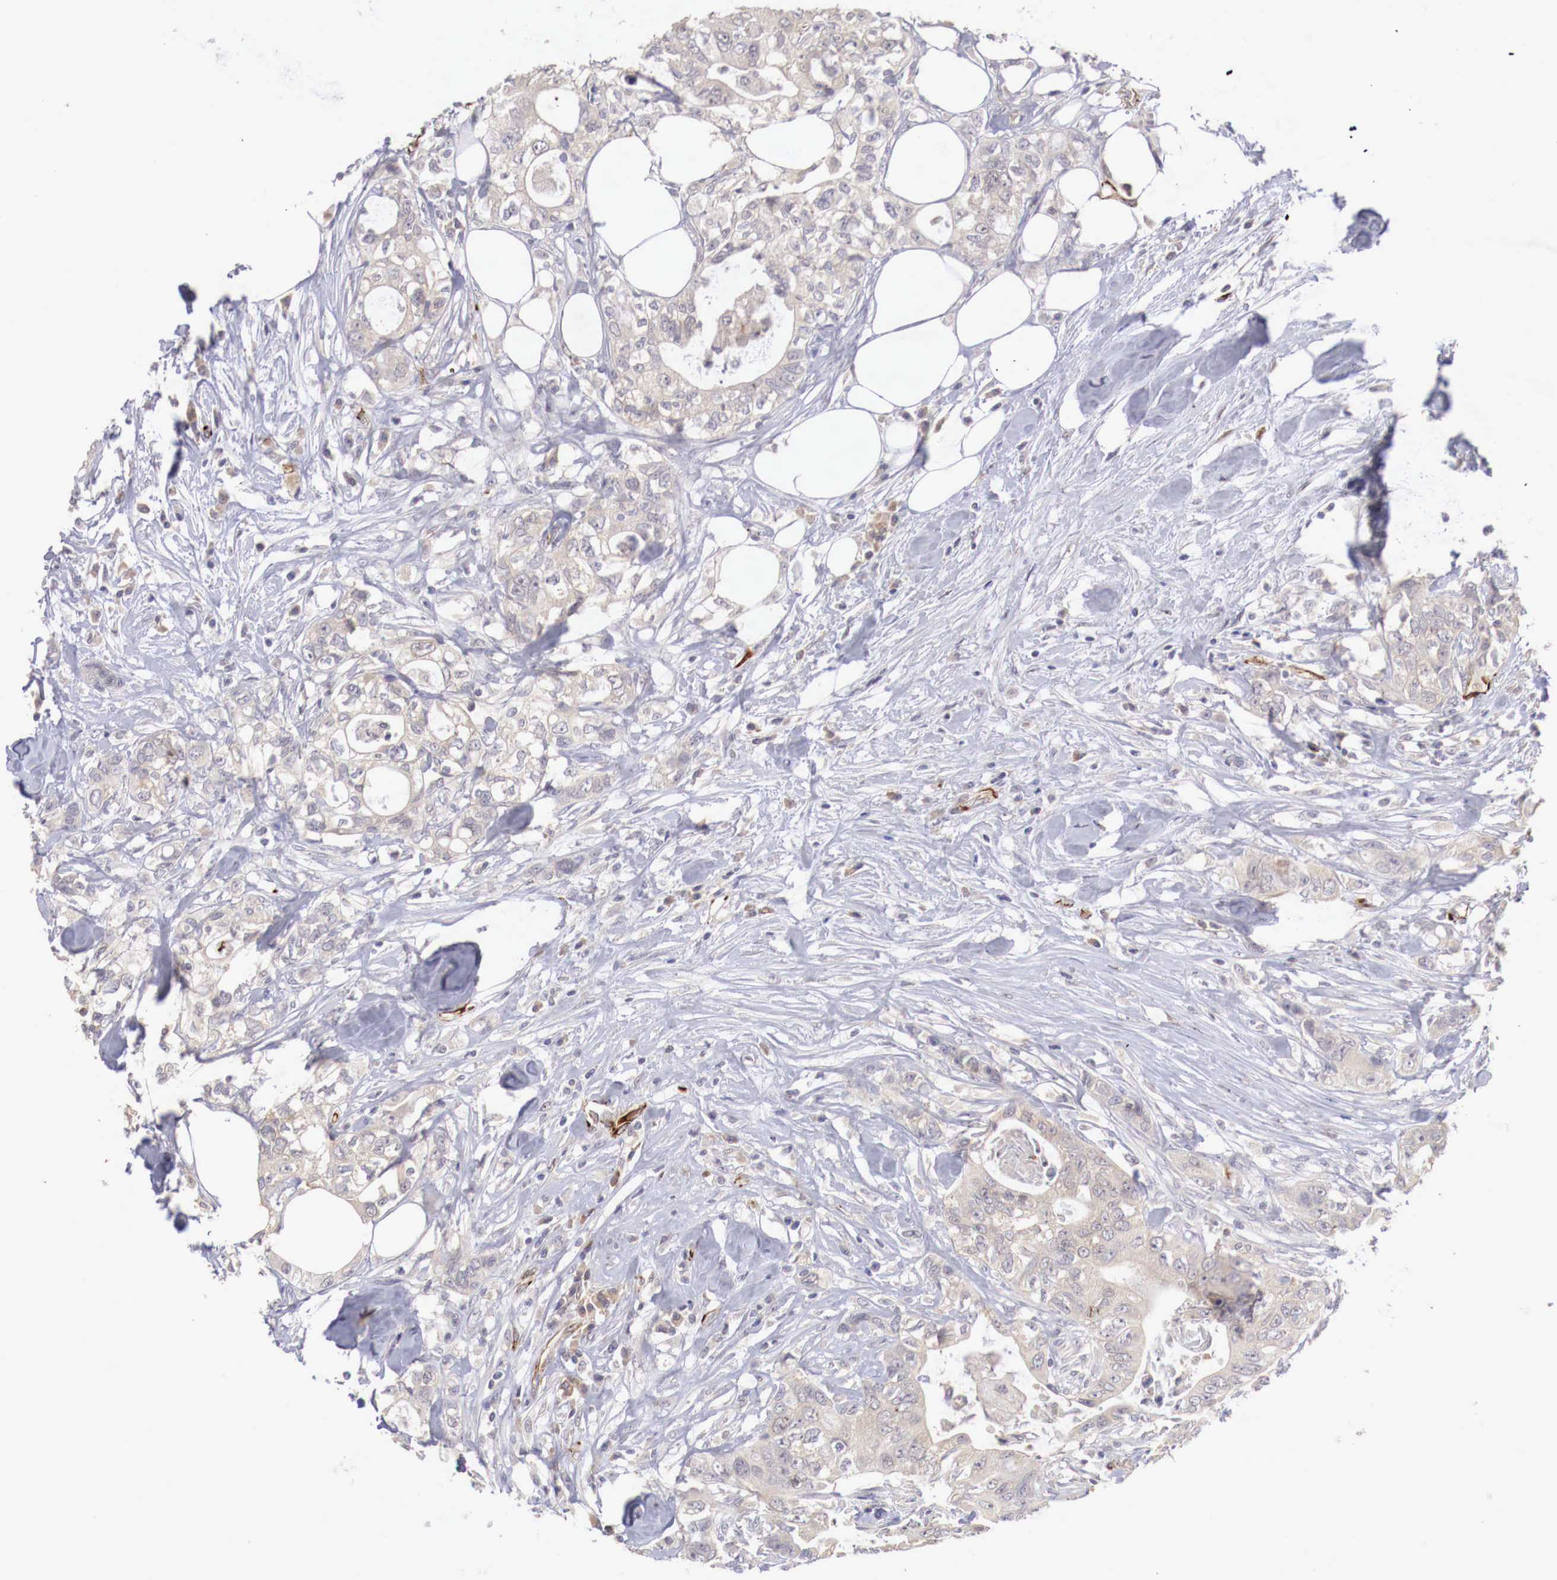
{"staining": {"intensity": "negative", "quantity": "none", "location": "none"}, "tissue": "colorectal cancer", "cell_type": "Tumor cells", "image_type": "cancer", "snomed": [{"axis": "morphology", "description": "Adenocarcinoma, NOS"}, {"axis": "topography", "description": "Rectum"}], "caption": "Colorectal adenocarcinoma was stained to show a protein in brown. There is no significant staining in tumor cells. (DAB (3,3'-diaminobenzidine) immunohistochemistry (IHC), high magnification).", "gene": "WT1", "patient": {"sex": "female", "age": 57}}